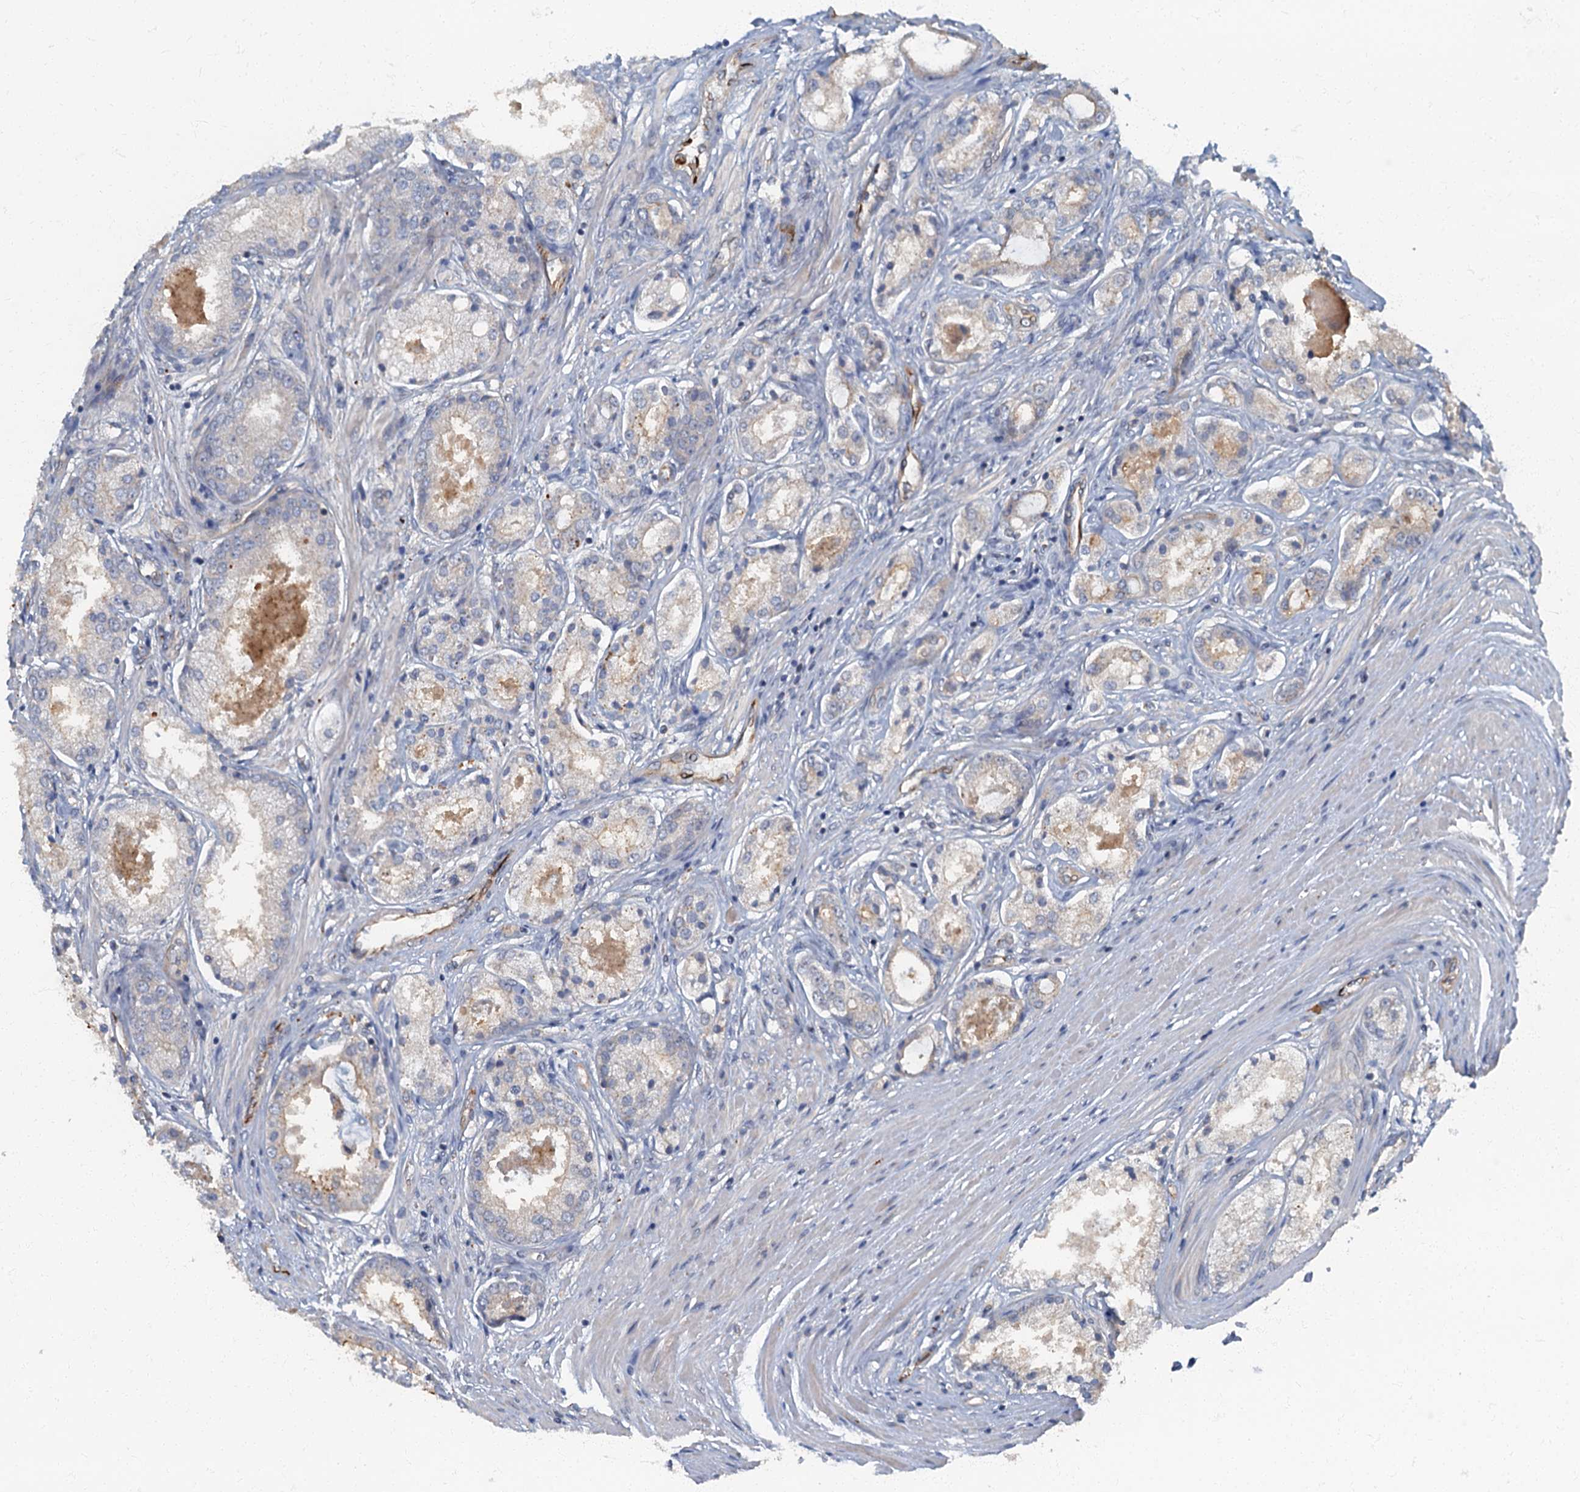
{"staining": {"intensity": "negative", "quantity": "none", "location": "none"}, "tissue": "prostate cancer", "cell_type": "Tumor cells", "image_type": "cancer", "snomed": [{"axis": "morphology", "description": "Adenocarcinoma, Low grade"}, {"axis": "topography", "description": "Prostate"}], "caption": "Photomicrograph shows no protein expression in tumor cells of low-grade adenocarcinoma (prostate) tissue.", "gene": "ARL11", "patient": {"sex": "male", "age": 68}}